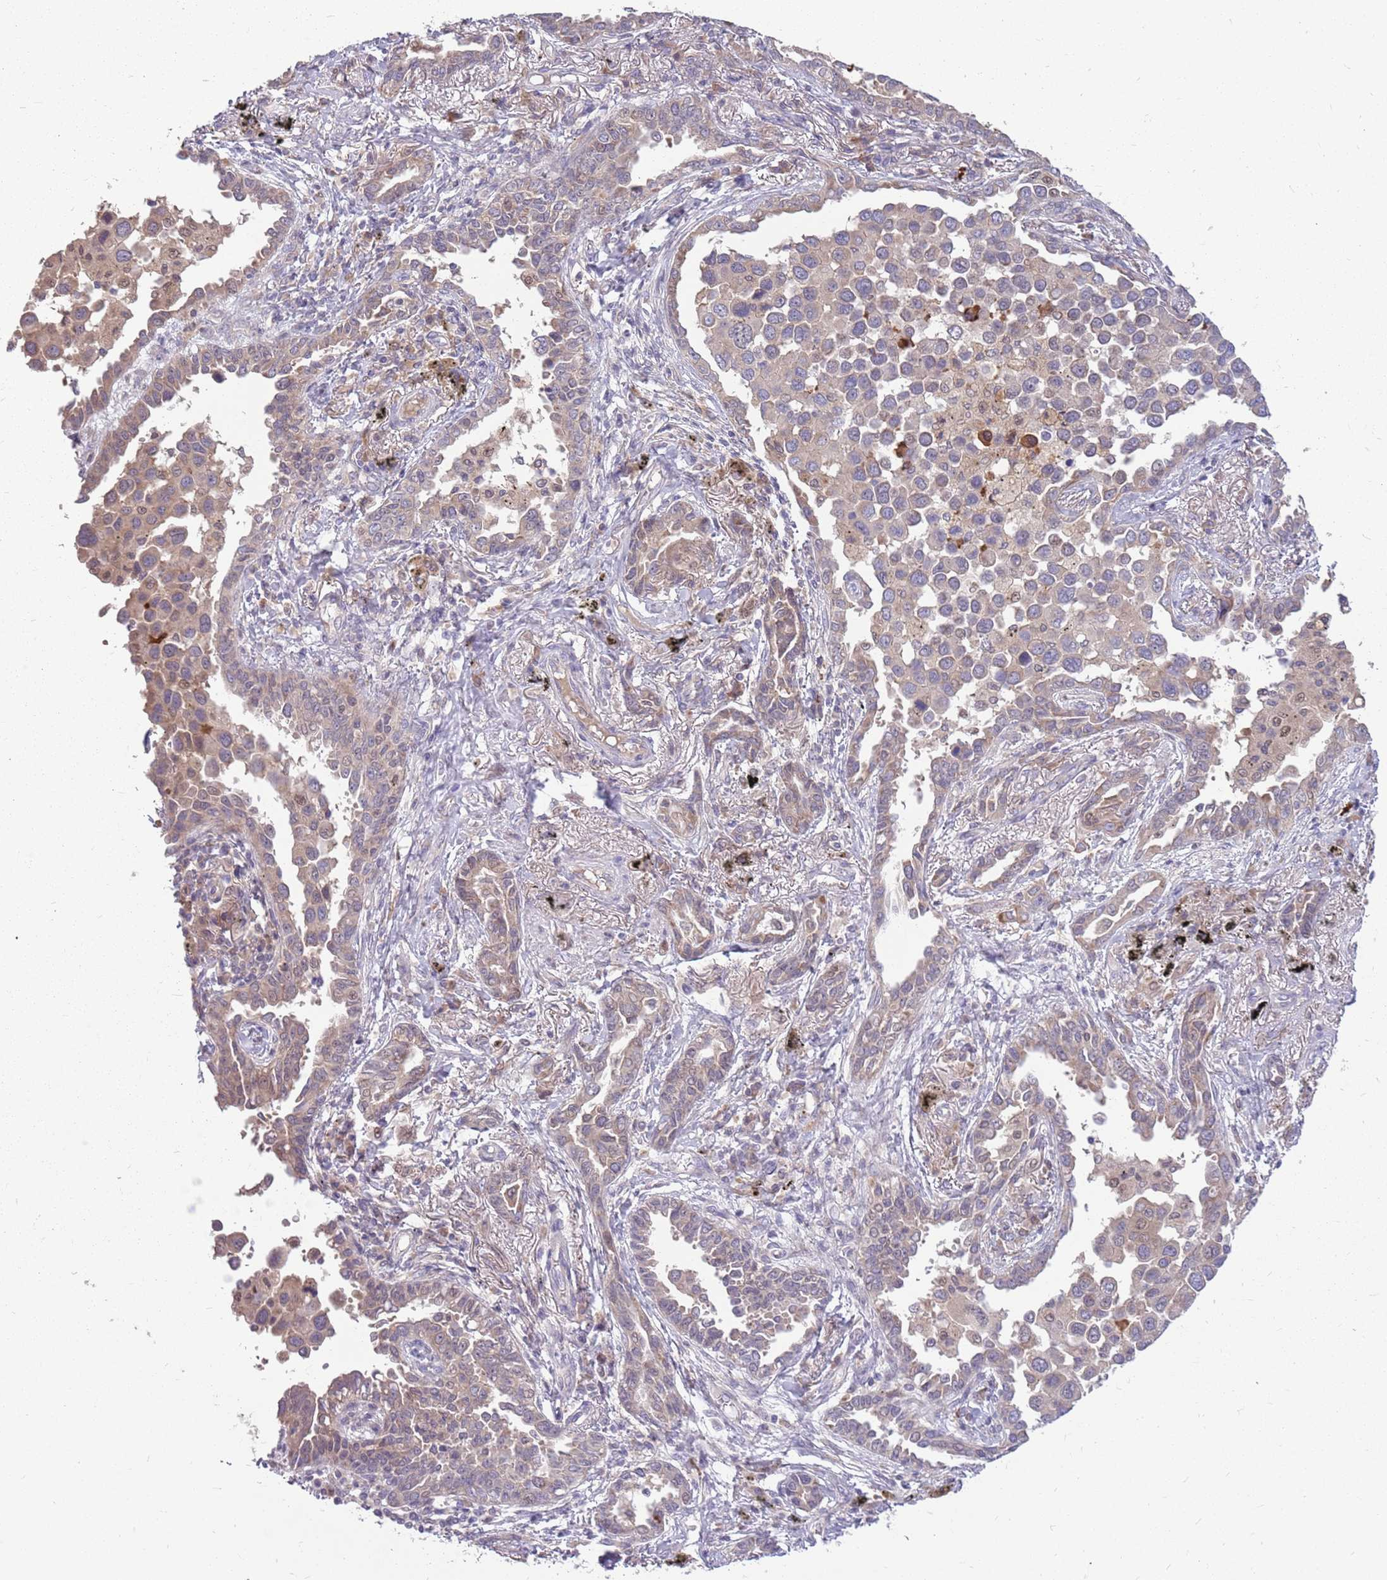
{"staining": {"intensity": "weak", "quantity": ">75%", "location": "cytoplasmic/membranous"}, "tissue": "lung cancer", "cell_type": "Tumor cells", "image_type": "cancer", "snomed": [{"axis": "morphology", "description": "Adenocarcinoma, NOS"}, {"axis": "topography", "description": "Lung"}], "caption": "This photomicrograph demonstrates lung cancer (adenocarcinoma) stained with immunohistochemistry (IHC) to label a protein in brown. The cytoplasmic/membranous of tumor cells show weak positivity for the protein. Nuclei are counter-stained blue.", "gene": "PPP1R27", "patient": {"sex": "male", "age": 67}}